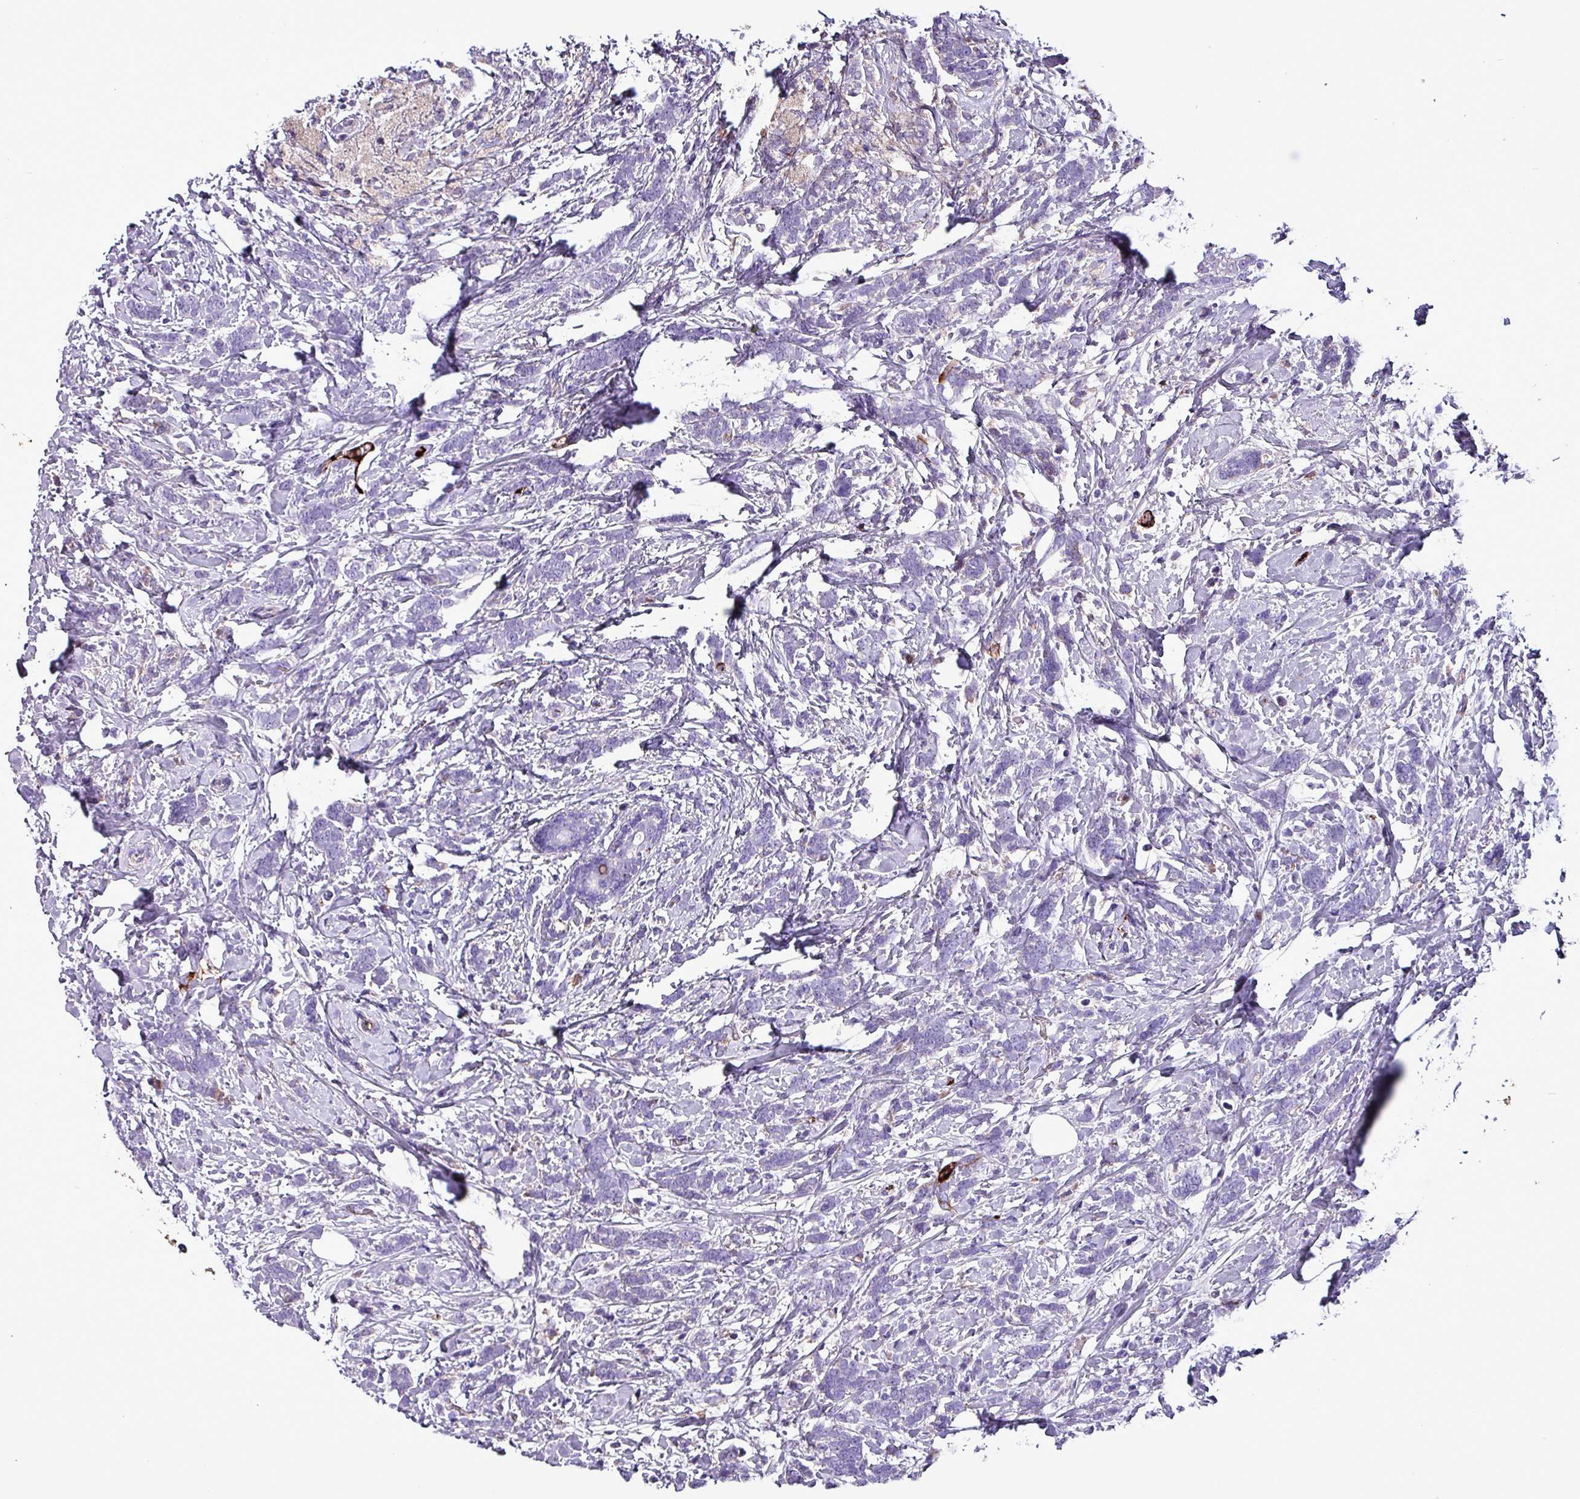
{"staining": {"intensity": "negative", "quantity": "none", "location": "none"}, "tissue": "breast cancer", "cell_type": "Tumor cells", "image_type": "cancer", "snomed": [{"axis": "morphology", "description": "Lobular carcinoma"}, {"axis": "topography", "description": "Breast"}], "caption": "A photomicrograph of breast cancer stained for a protein shows no brown staining in tumor cells.", "gene": "HP", "patient": {"sex": "female", "age": 58}}